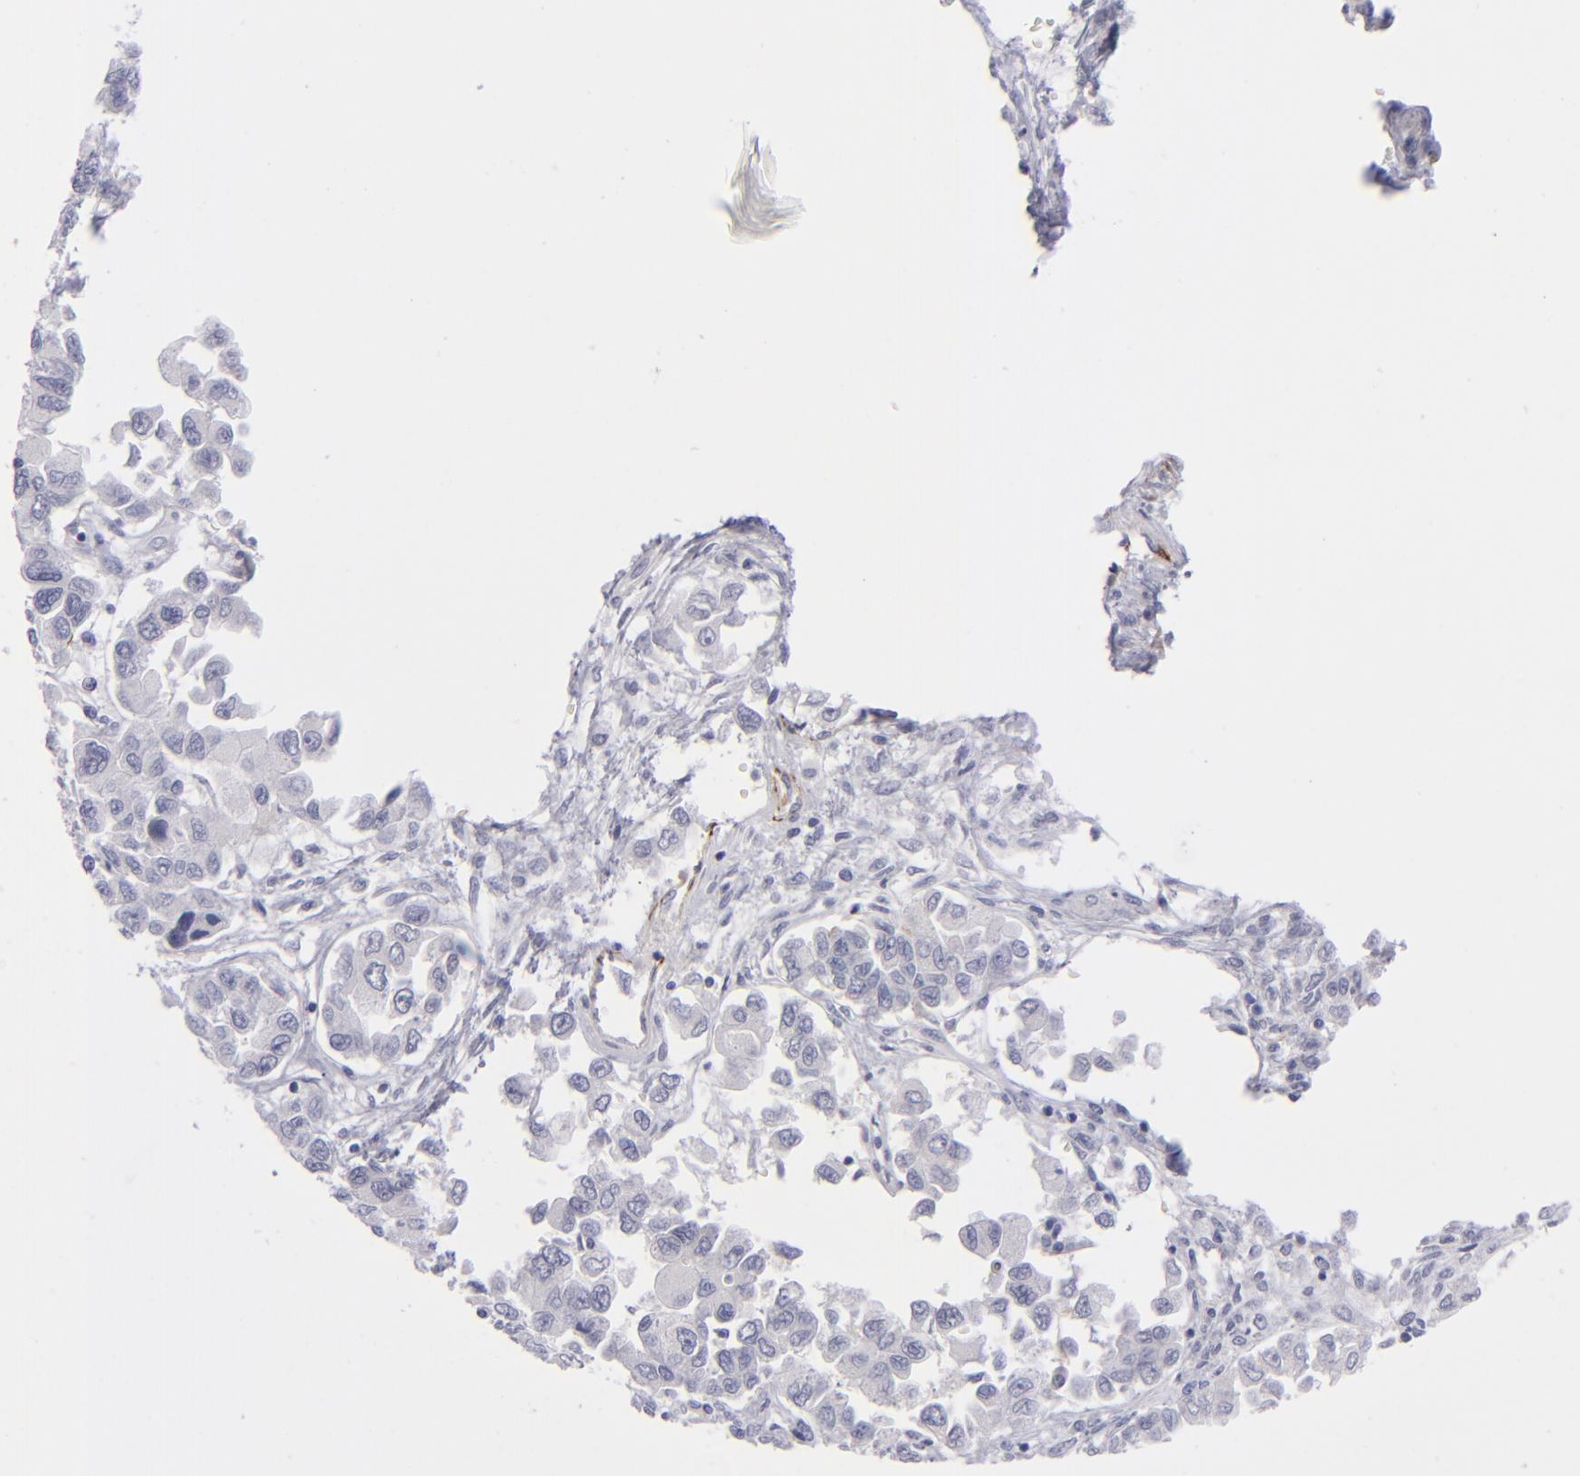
{"staining": {"intensity": "negative", "quantity": "none", "location": "none"}, "tissue": "ovarian cancer", "cell_type": "Tumor cells", "image_type": "cancer", "snomed": [{"axis": "morphology", "description": "Cystadenocarcinoma, serous, NOS"}, {"axis": "topography", "description": "Ovary"}], "caption": "Tumor cells are negative for protein expression in human serous cystadenocarcinoma (ovarian).", "gene": "ITGB4", "patient": {"sex": "female", "age": 84}}